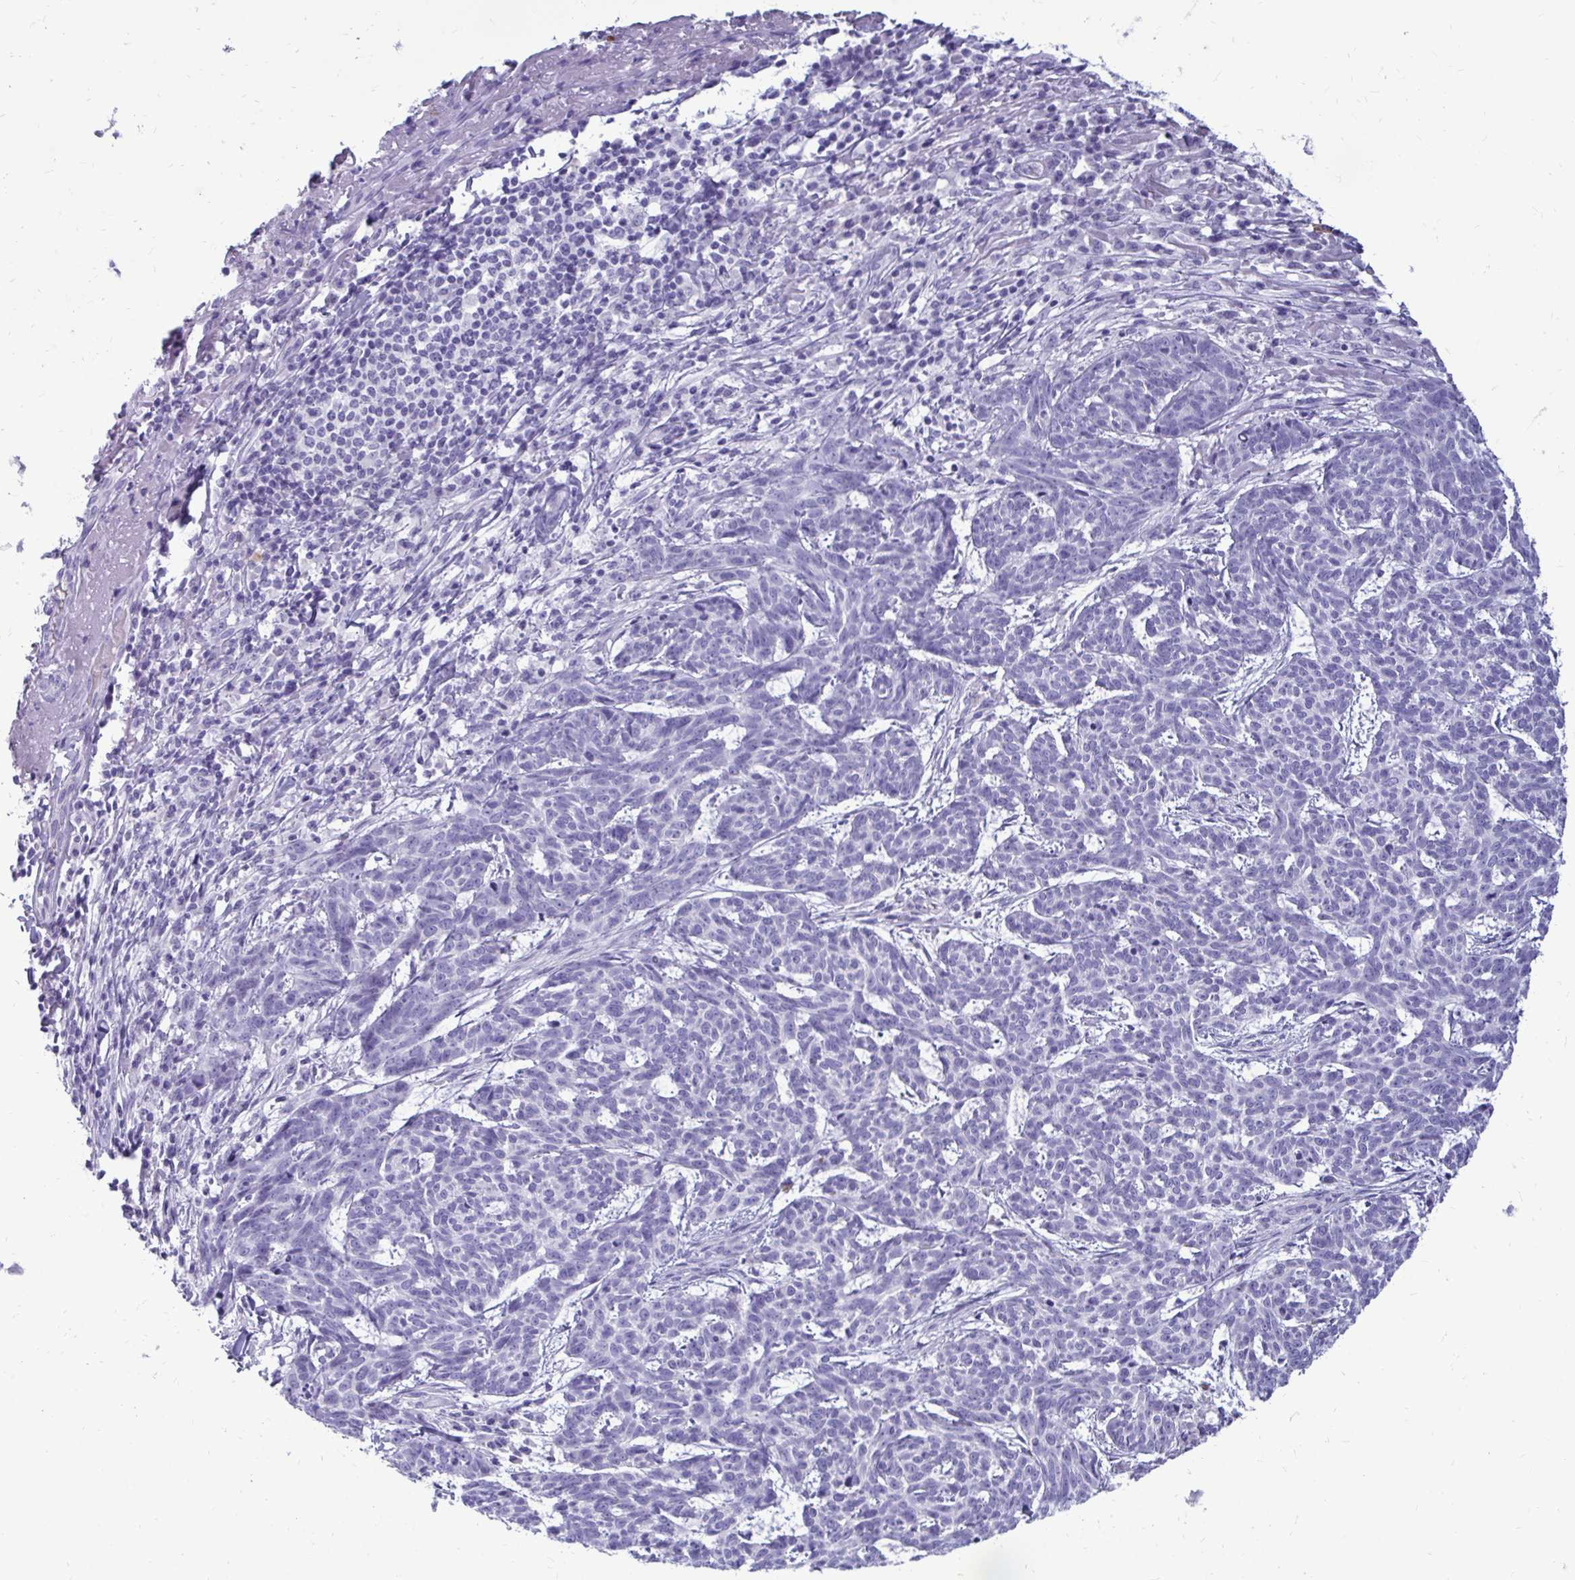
{"staining": {"intensity": "negative", "quantity": "none", "location": "none"}, "tissue": "skin cancer", "cell_type": "Tumor cells", "image_type": "cancer", "snomed": [{"axis": "morphology", "description": "Basal cell carcinoma"}, {"axis": "topography", "description": "Skin"}], "caption": "A photomicrograph of basal cell carcinoma (skin) stained for a protein displays no brown staining in tumor cells.", "gene": "NANOGNB", "patient": {"sex": "female", "age": 93}}